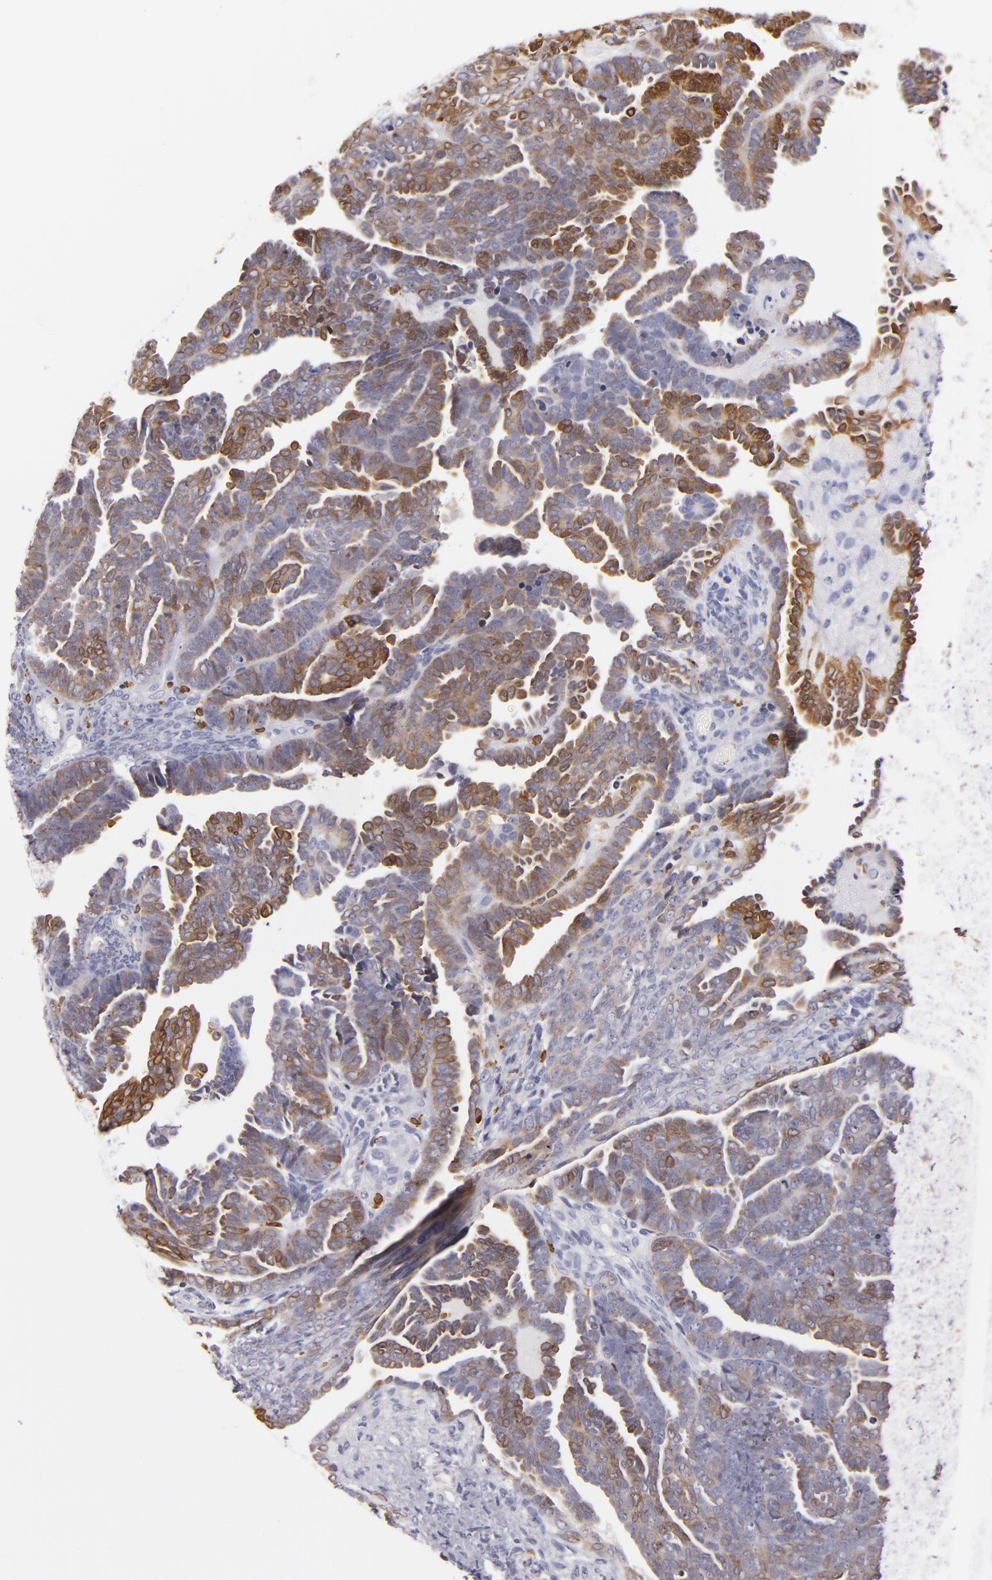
{"staining": {"intensity": "moderate", "quantity": "25%-75%", "location": "cytoplasmic/membranous"}, "tissue": "endometrial cancer", "cell_type": "Tumor cells", "image_type": "cancer", "snomed": [{"axis": "morphology", "description": "Neoplasm, malignant, NOS"}, {"axis": "topography", "description": "Endometrium"}], "caption": "IHC (DAB) staining of neoplasm (malignant) (endometrial) reveals moderate cytoplasmic/membranous protein expression in approximately 25%-75% of tumor cells.", "gene": "CD74", "patient": {"sex": "female", "age": 74}}